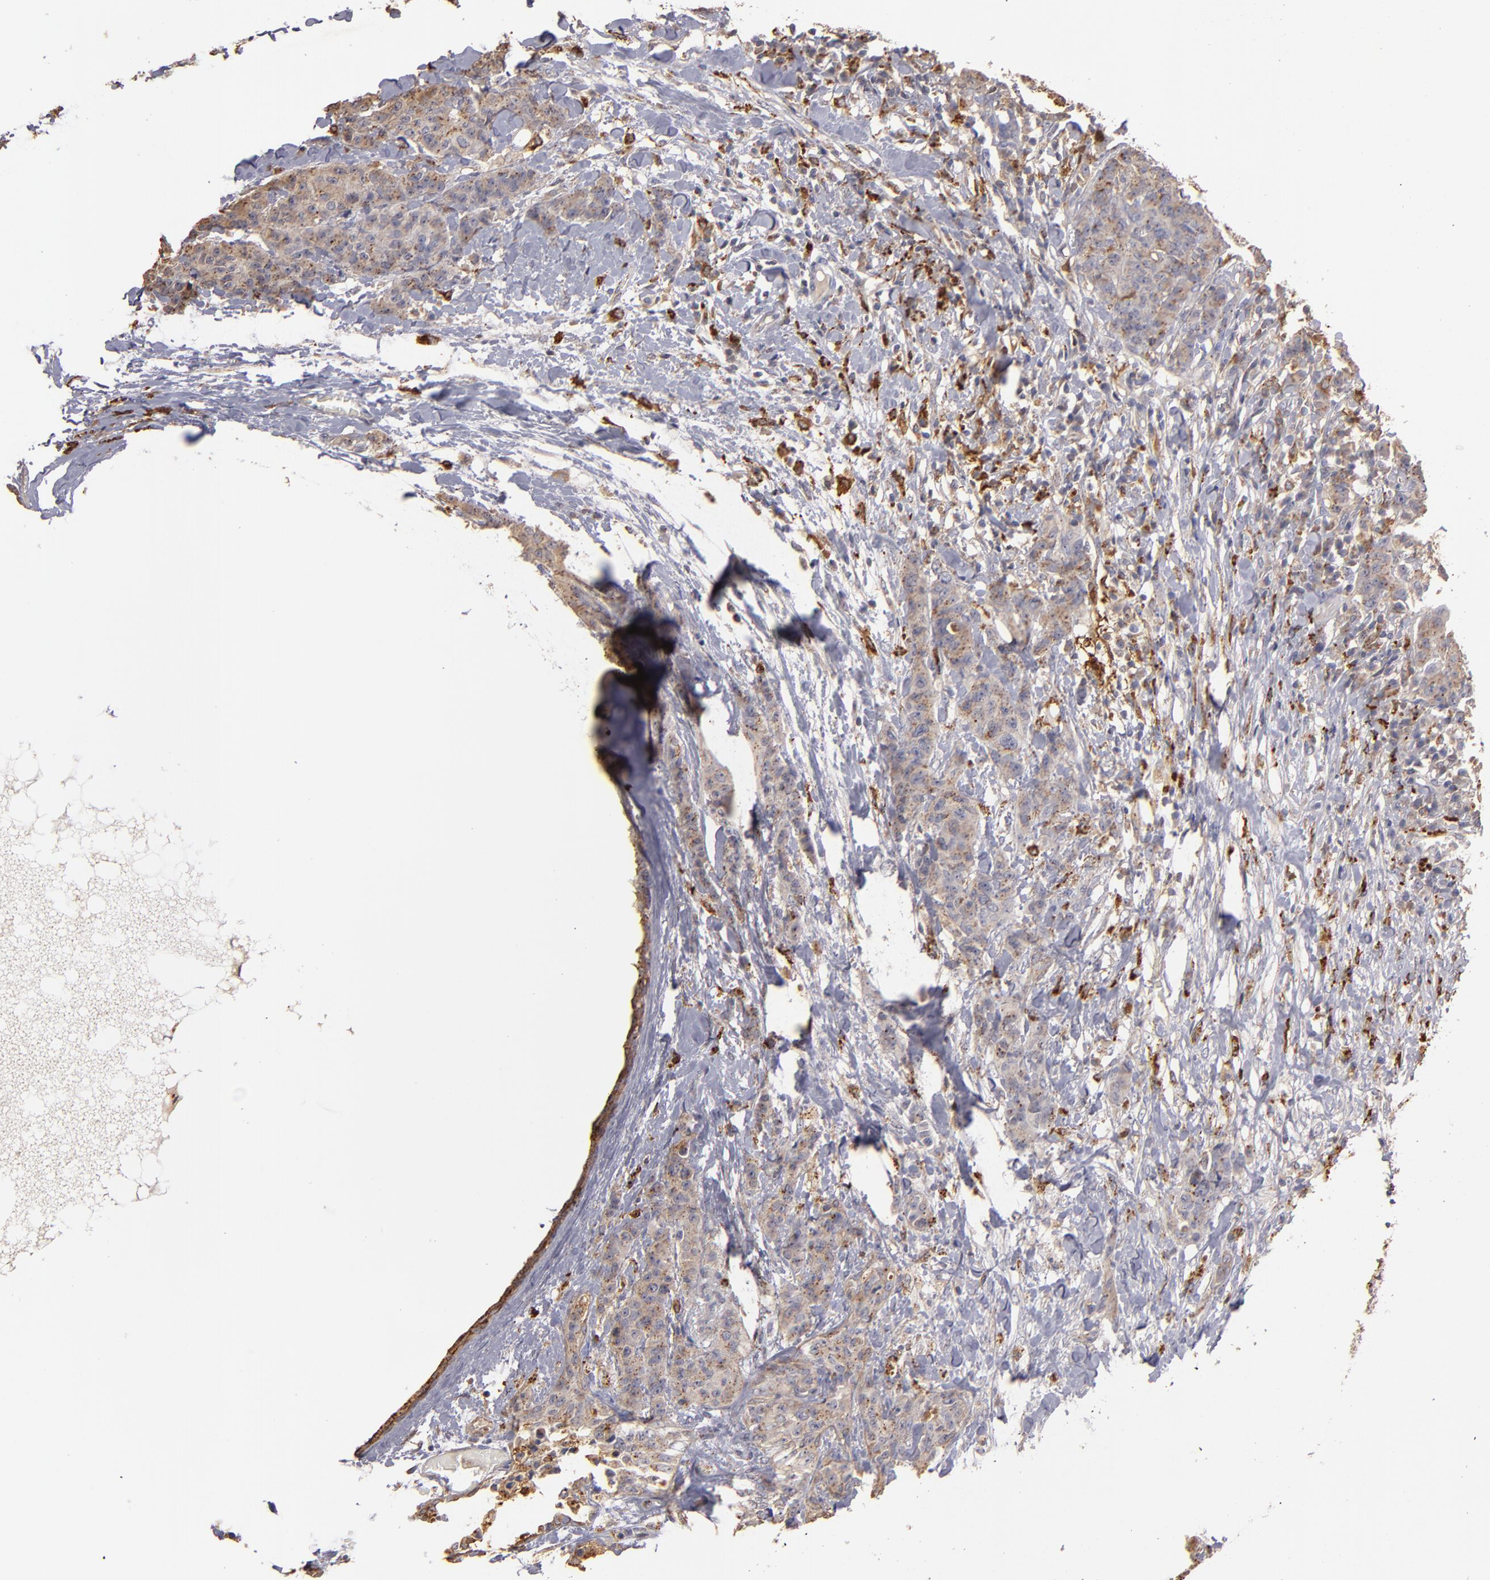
{"staining": {"intensity": "weak", "quantity": ">75%", "location": "cytoplasmic/membranous"}, "tissue": "breast cancer", "cell_type": "Tumor cells", "image_type": "cancer", "snomed": [{"axis": "morphology", "description": "Duct carcinoma"}, {"axis": "topography", "description": "Breast"}], "caption": "The immunohistochemical stain highlights weak cytoplasmic/membranous staining in tumor cells of breast cancer (invasive ductal carcinoma) tissue.", "gene": "TRAF1", "patient": {"sex": "female", "age": 40}}